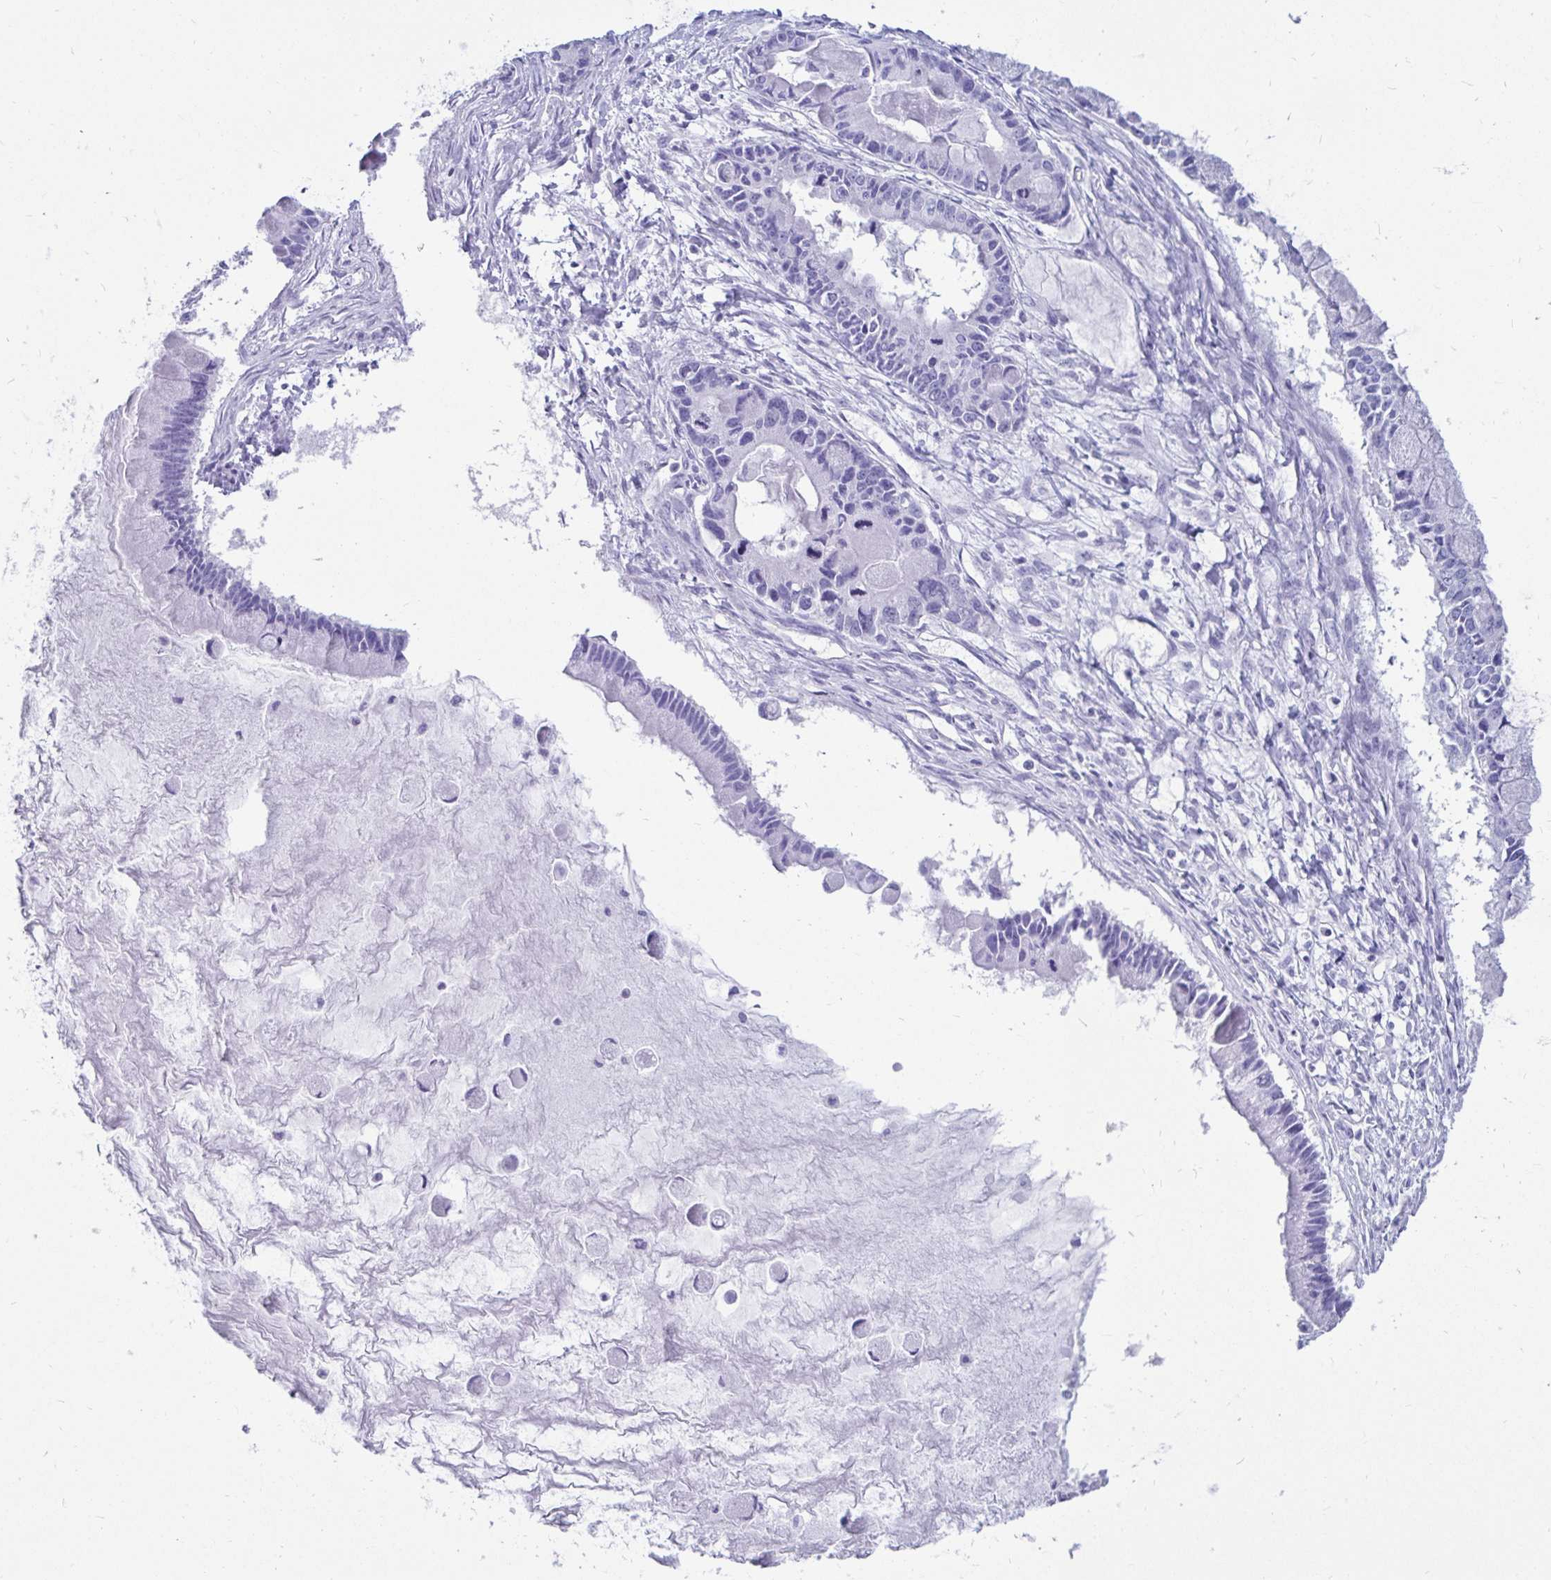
{"staining": {"intensity": "negative", "quantity": "none", "location": "none"}, "tissue": "ovarian cancer", "cell_type": "Tumor cells", "image_type": "cancer", "snomed": [{"axis": "morphology", "description": "Cystadenocarcinoma, mucinous, NOS"}, {"axis": "topography", "description": "Ovary"}], "caption": "An immunohistochemistry (IHC) histopathology image of ovarian mucinous cystadenocarcinoma is shown. There is no staining in tumor cells of ovarian mucinous cystadenocarcinoma.", "gene": "ZPBP2", "patient": {"sex": "female", "age": 63}}